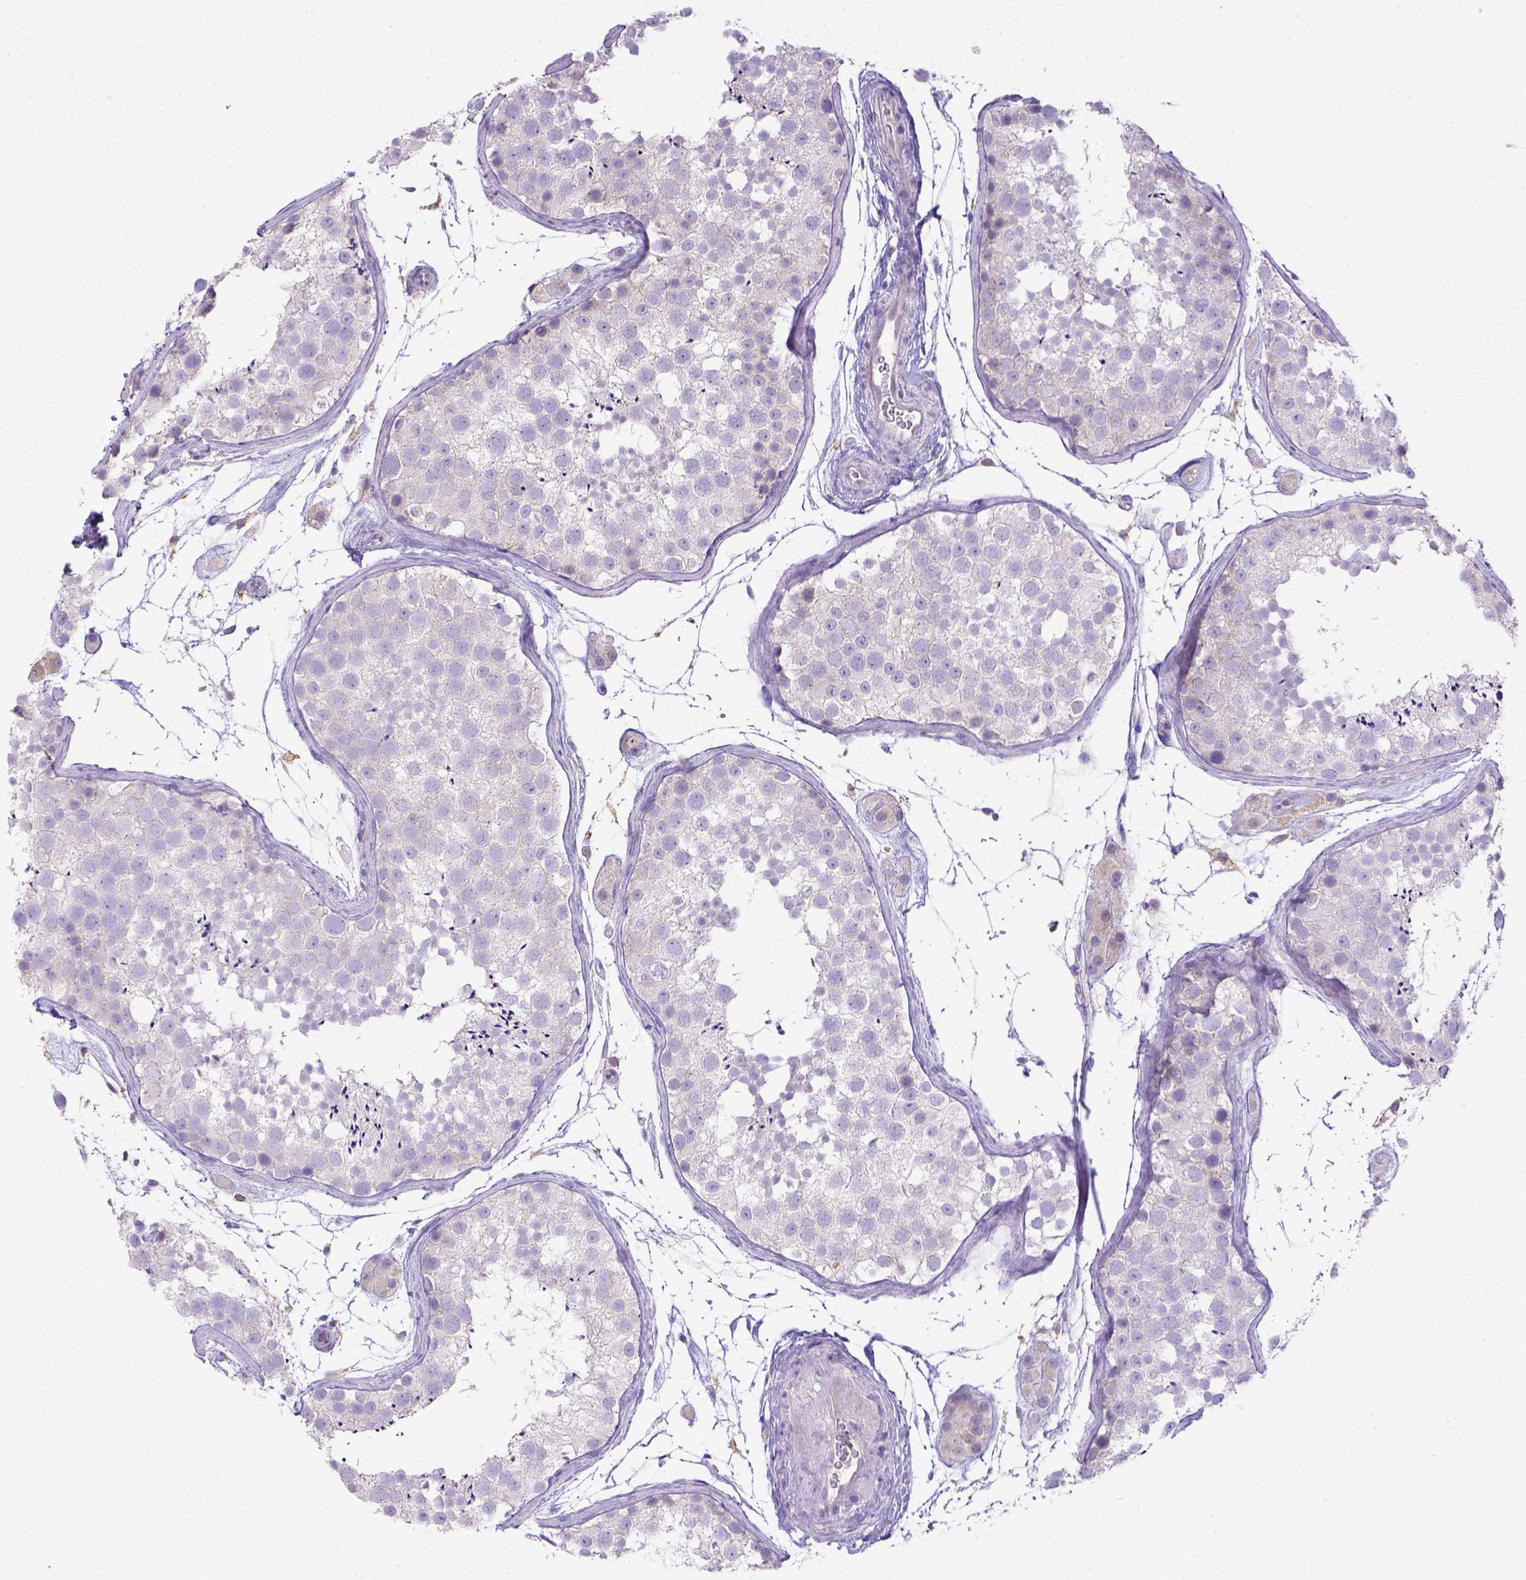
{"staining": {"intensity": "negative", "quantity": "none", "location": "none"}, "tissue": "testis", "cell_type": "Cells in seminiferous ducts", "image_type": "normal", "snomed": [{"axis": "morphology", "description": "Normal tissue, NOS"}, {"axis": "topography", "description": "Testis"}], "caption": "A histopathology image of testis stained for a protein displays no brown staining in cells in seminiferous ducts. (Brightfield microscopy of DAB (3,3'-diaminobenzidine) IHC at high magnification).", "gene": "CD40", "patient": {"sex": "male", "age": 41}}